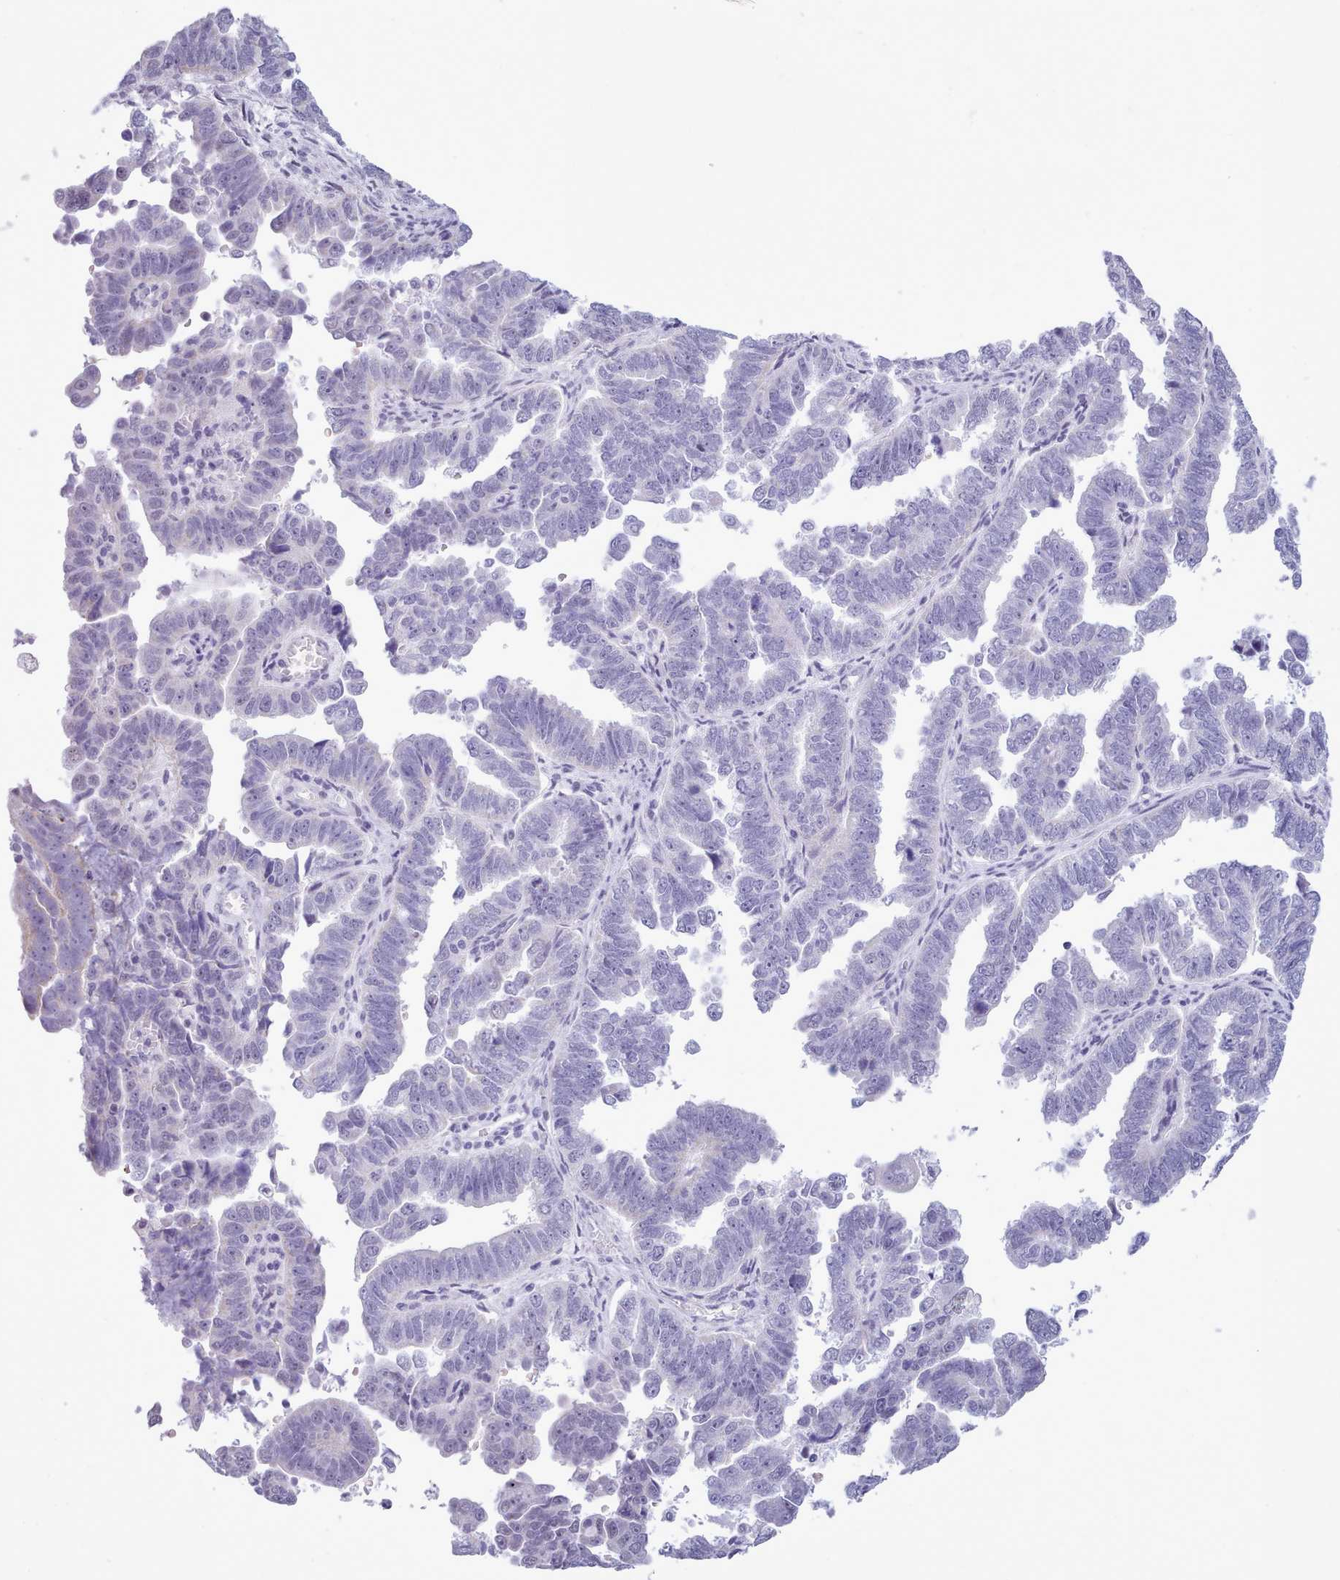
{"staining": {"intensity": "negative", "quantity": "none", "location": "none"}, "tissue": "endometrial cancer", "cell_type": "Tumor cells", "image_type": "cancer", "snomed": [{"axis": "morphology", "description": "Adenocarcinoma, NOS"}, {"axis": "topography", "description": "Endometrium"}], "caption": "The photomicrograph shows no significant positivity in tumor cells of endometrial cancer.", "gene": "FBXO48", "patient": {"sex": "female", "age": 75}}